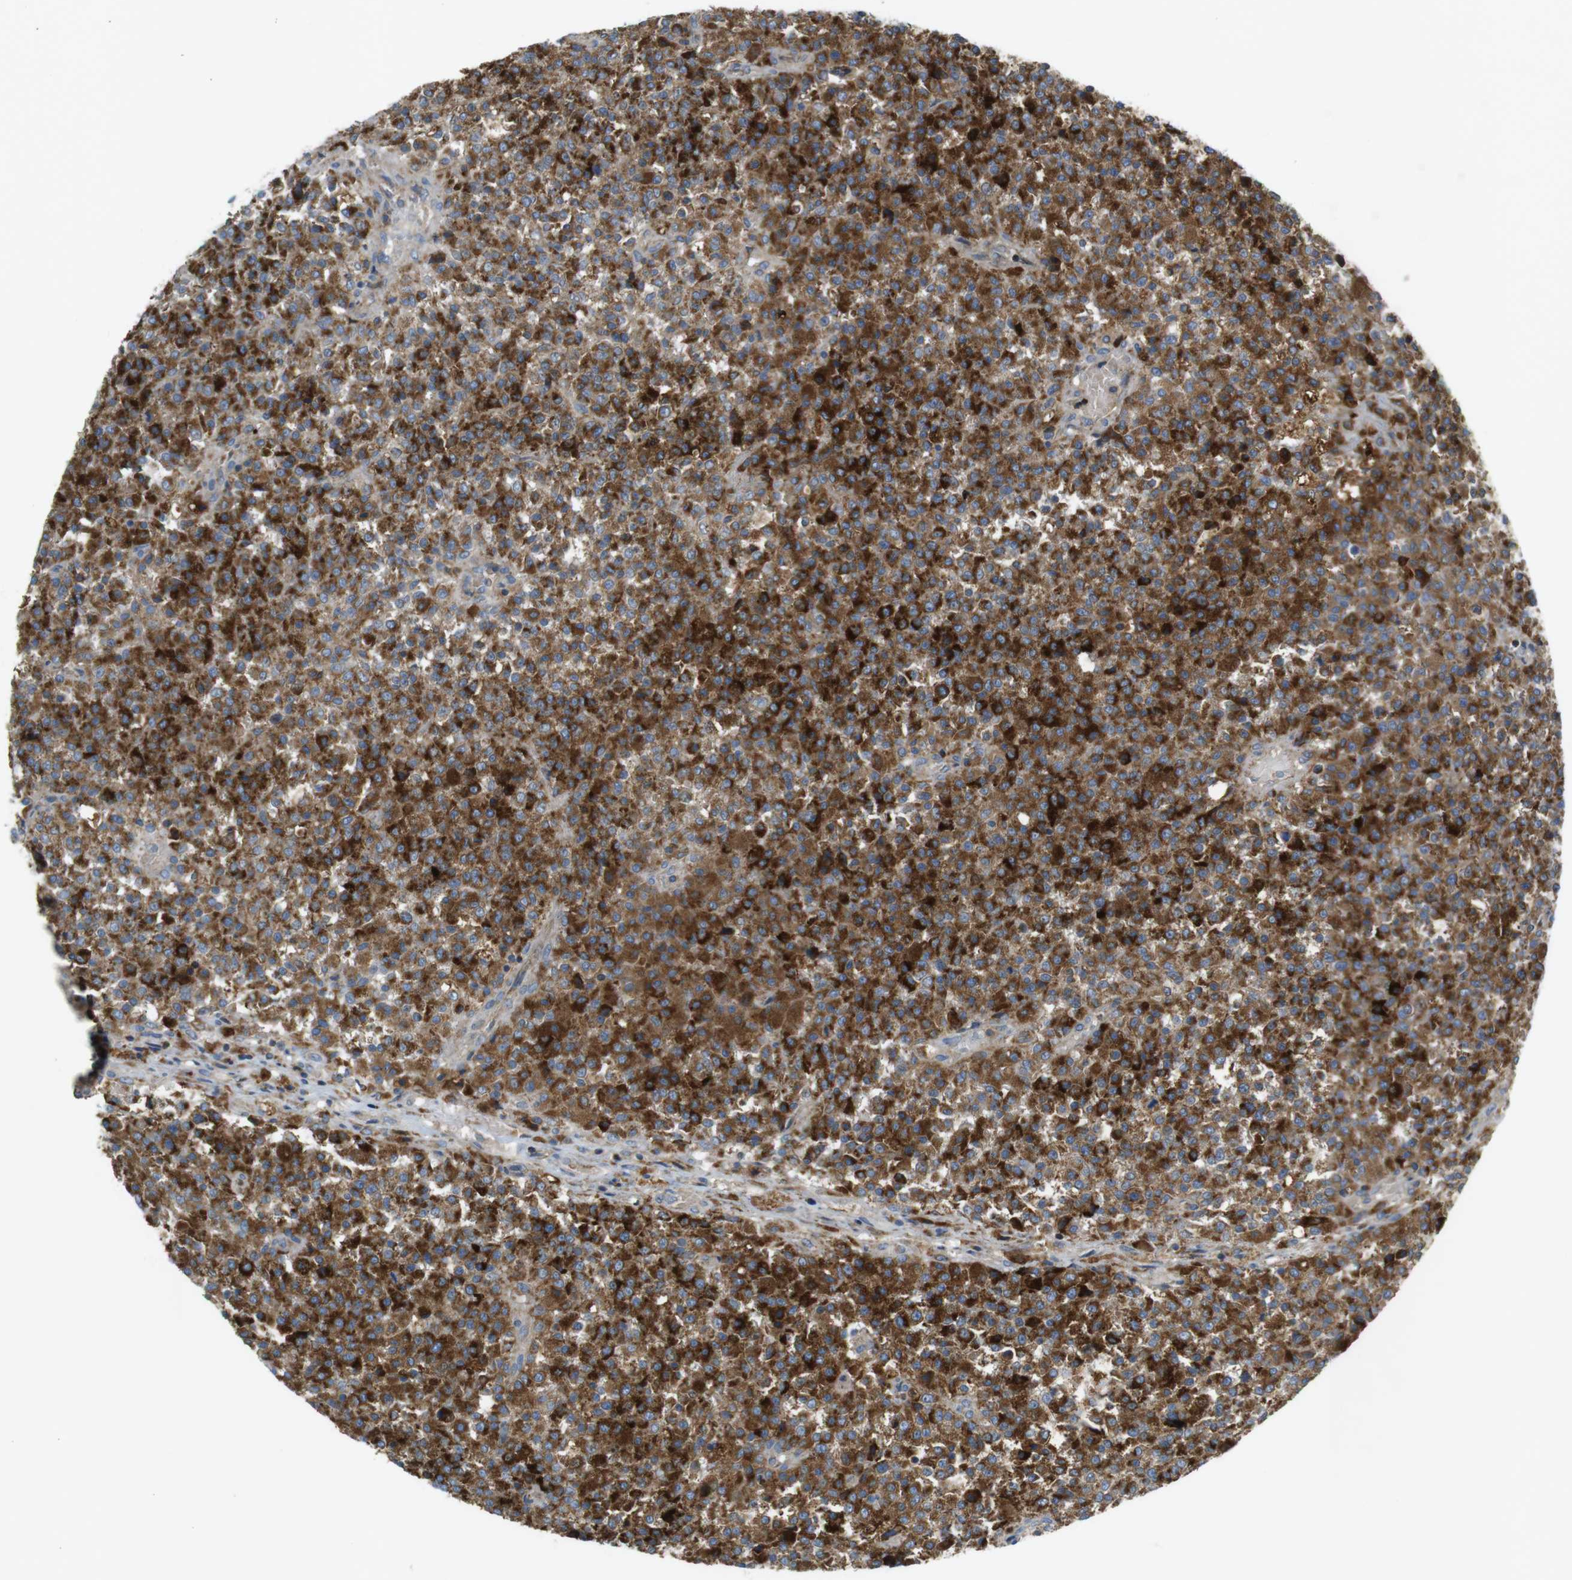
{"staining": {"intensity": "strong", "quantity": ">75%", "location": "cytoplasmic/membranous"}, "tissue": "testis cancer", "cell_type": "Tumor cells", "image_type": "cancer", "snomed": [{"axis": "morphology", "description": "Seminoma, NOS"}, {"axis": "topography", "description": "Testis"}], "caption": "Protein analysis of testis cancer tissue exhibits strong cytoplasmic/membranous expression in about >75% of tumor cells.", "gene": "LAMP1", "patient": {"sex": "male", "age": 59}}